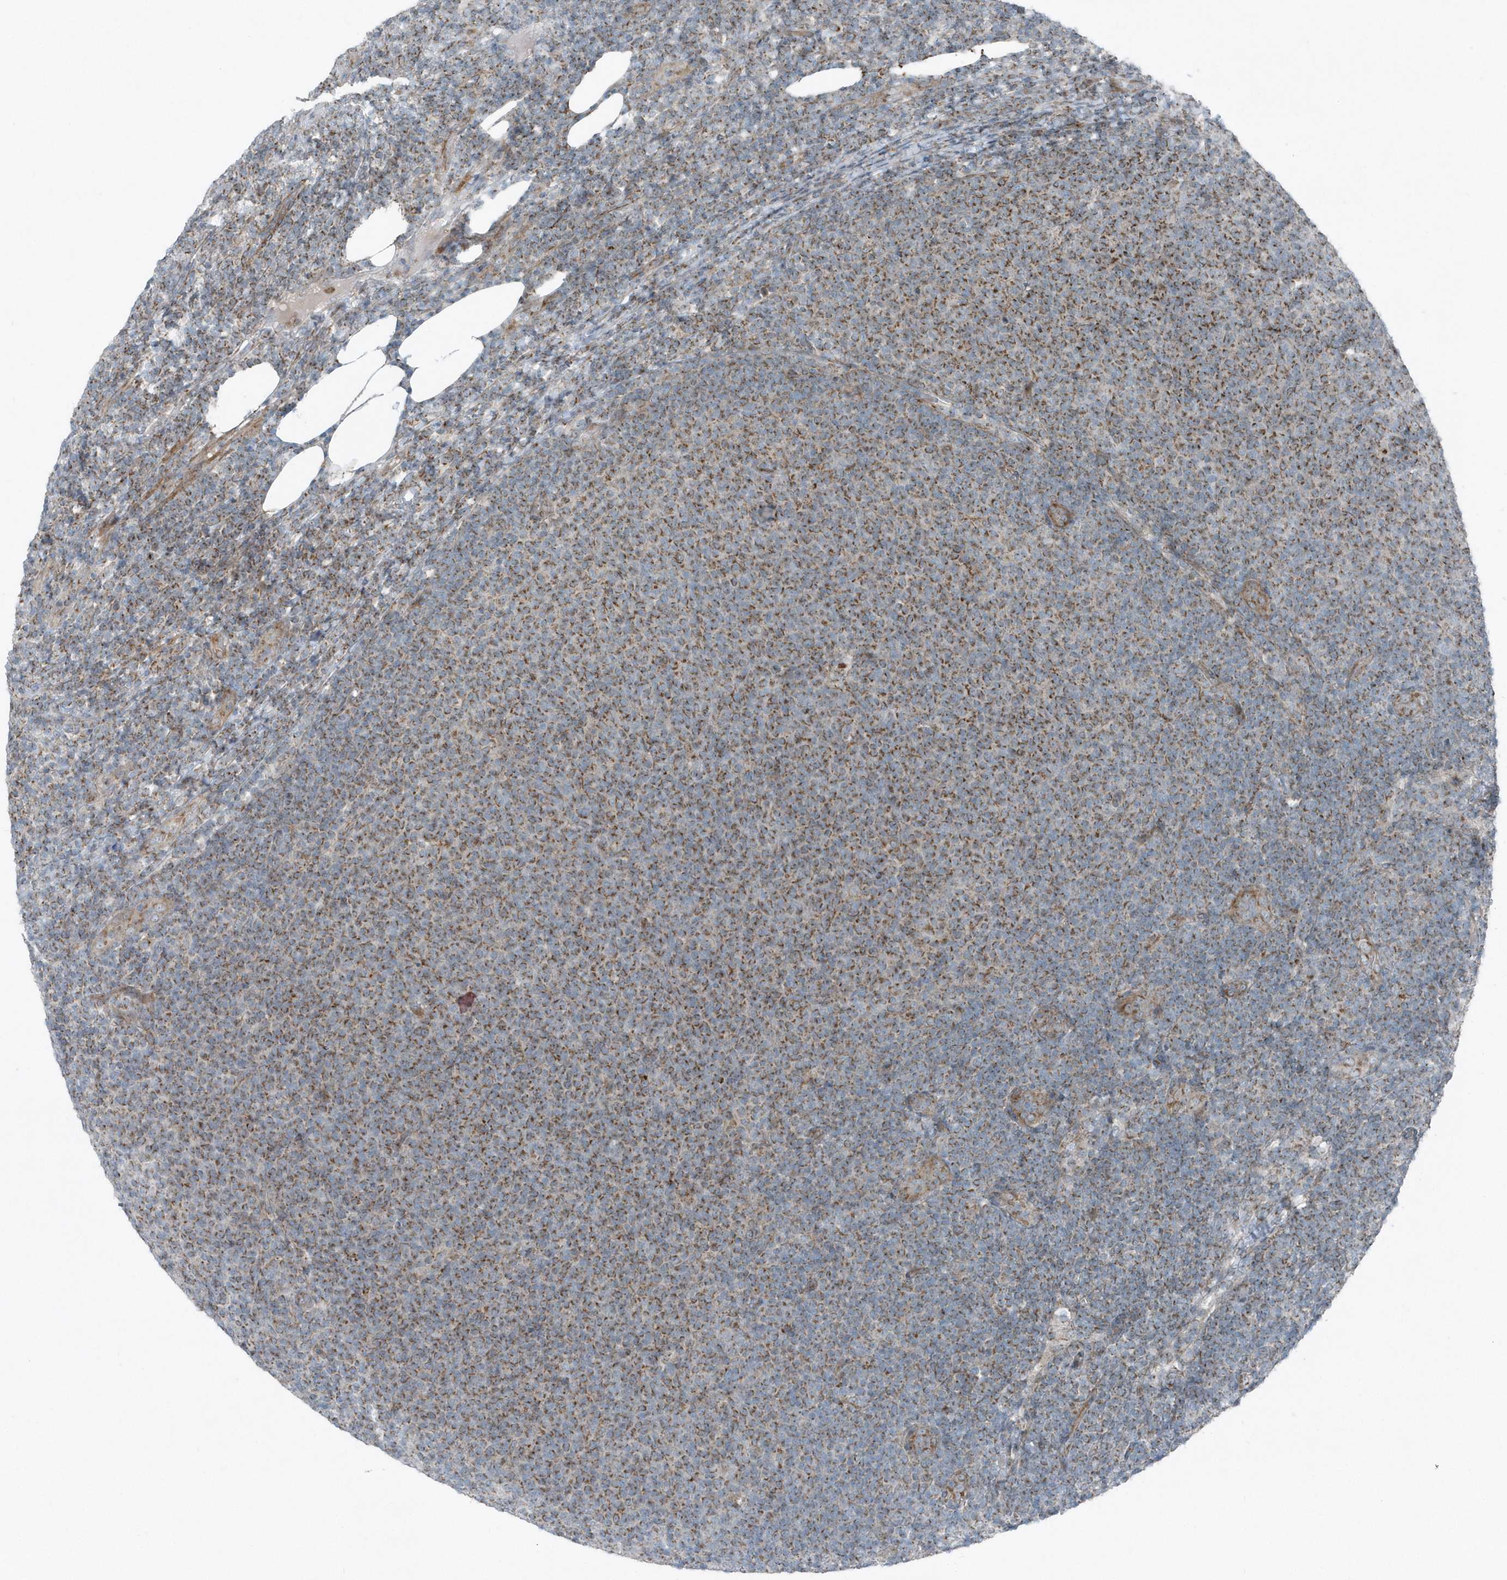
{"staining": {"intensity": "strong", "quantity": "25%-75%", "location": "cytoplasmic/membranous"}, "tissue": "lymphoma", "cell_type": "Tumor cells", "image_type": "cancer", "snomed": [{"axis": "morphology", "description": "Malignant lymphoma, non-Hodgkin's type, Low grade"}, {"axis": "topography", "description": "Lymph node"}], "caption": "A brown stain shows strong cytoplasmic/membranous positivity of a protein in human lymphoma tumor cells. The staining was performed using DAB (3,3'-diaminobenzidine) to visualize the protein expression in brown, while the nuclei were stained in blue with hematoxylin (Magnification: 20x).", "gene": "GCC2", "patient": {"sex": "male", "age": 66}}